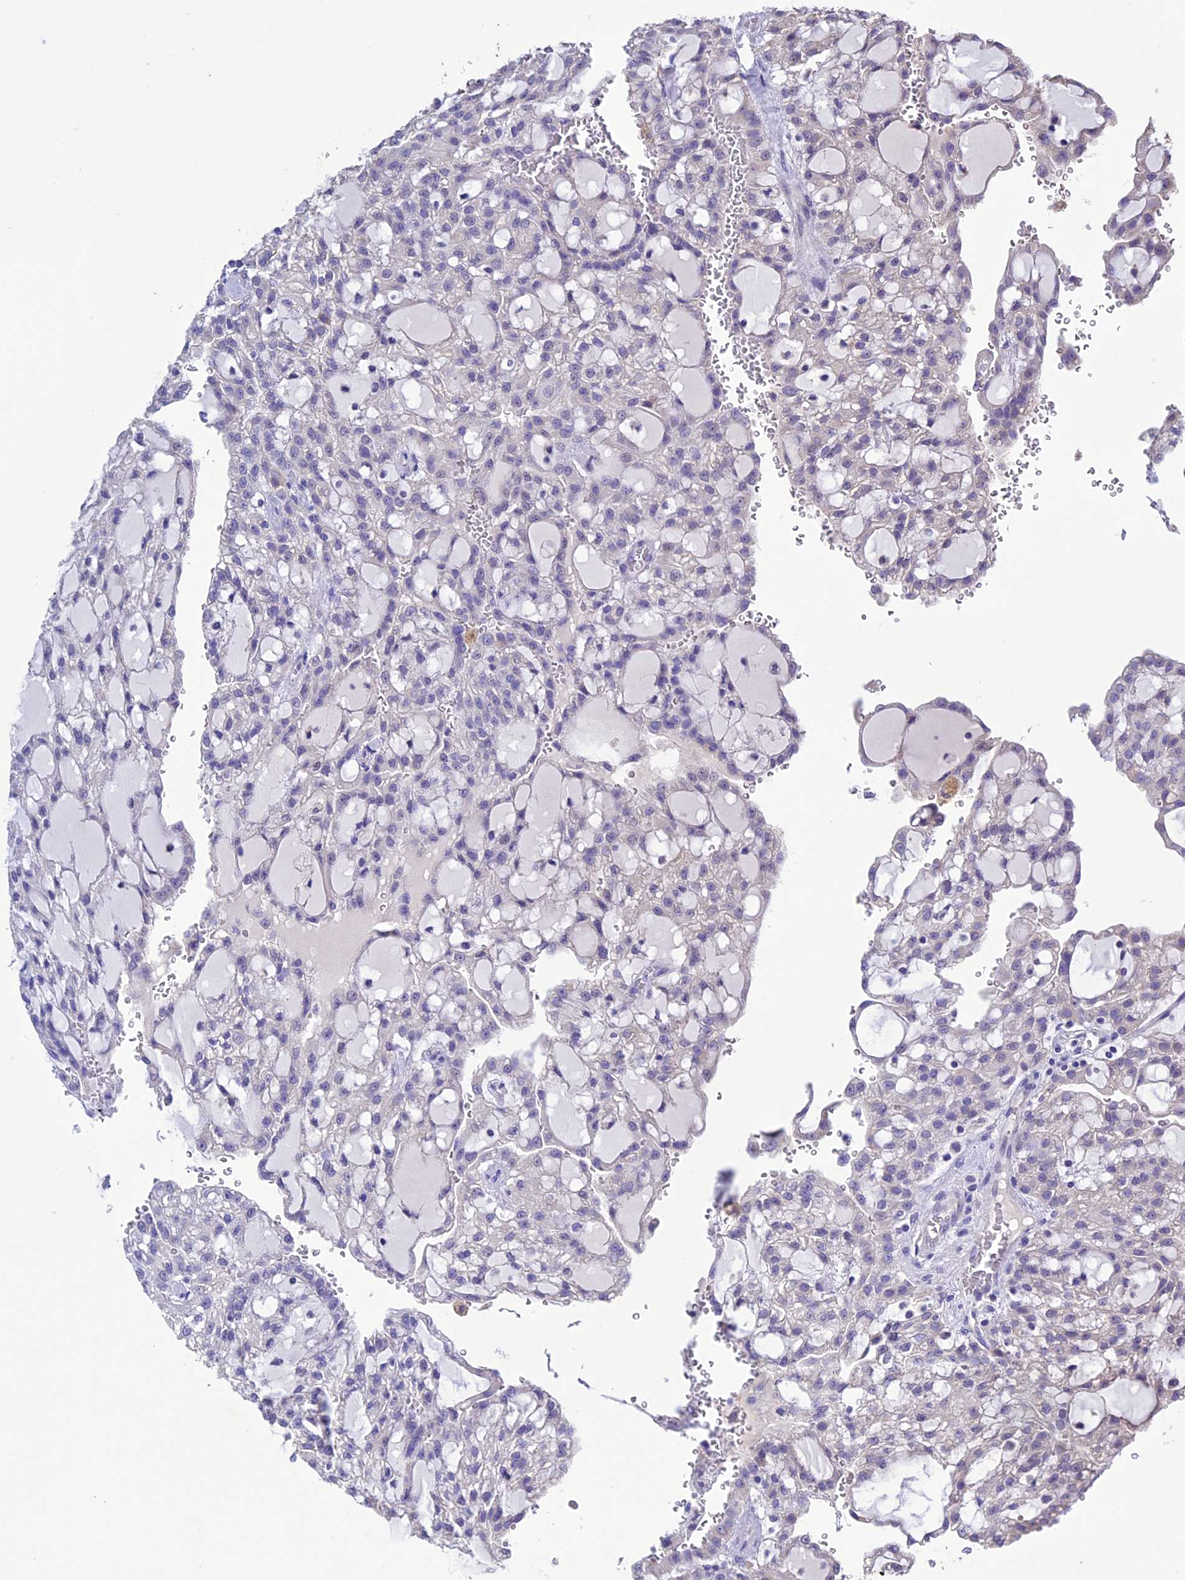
{"staining": {"intensity": "negative", "quantity": "none", "location": "none"}, "tissue": "renal cancer", "cell_type": "Tumor cells", "image_type": "cancer", "snomed": [{"axis": "morphology", "description": "Adenocarcinoma, NOS"}, {"axis": "topography", "description": "Kidney"}], "caption": "An immunohistochemistry (IHC) image of adenocarcinoma (renal) is shown. There is no staining in tumor cells of adenocarcinoma (renal). The staining was performed using DAB to visualize the protein expression in brown, while the nuclei were stained in blue with hematoxylin (Magnification: 20x).", "gene": "DIS3L", "patient": {"sex": "male", "age": 63}}